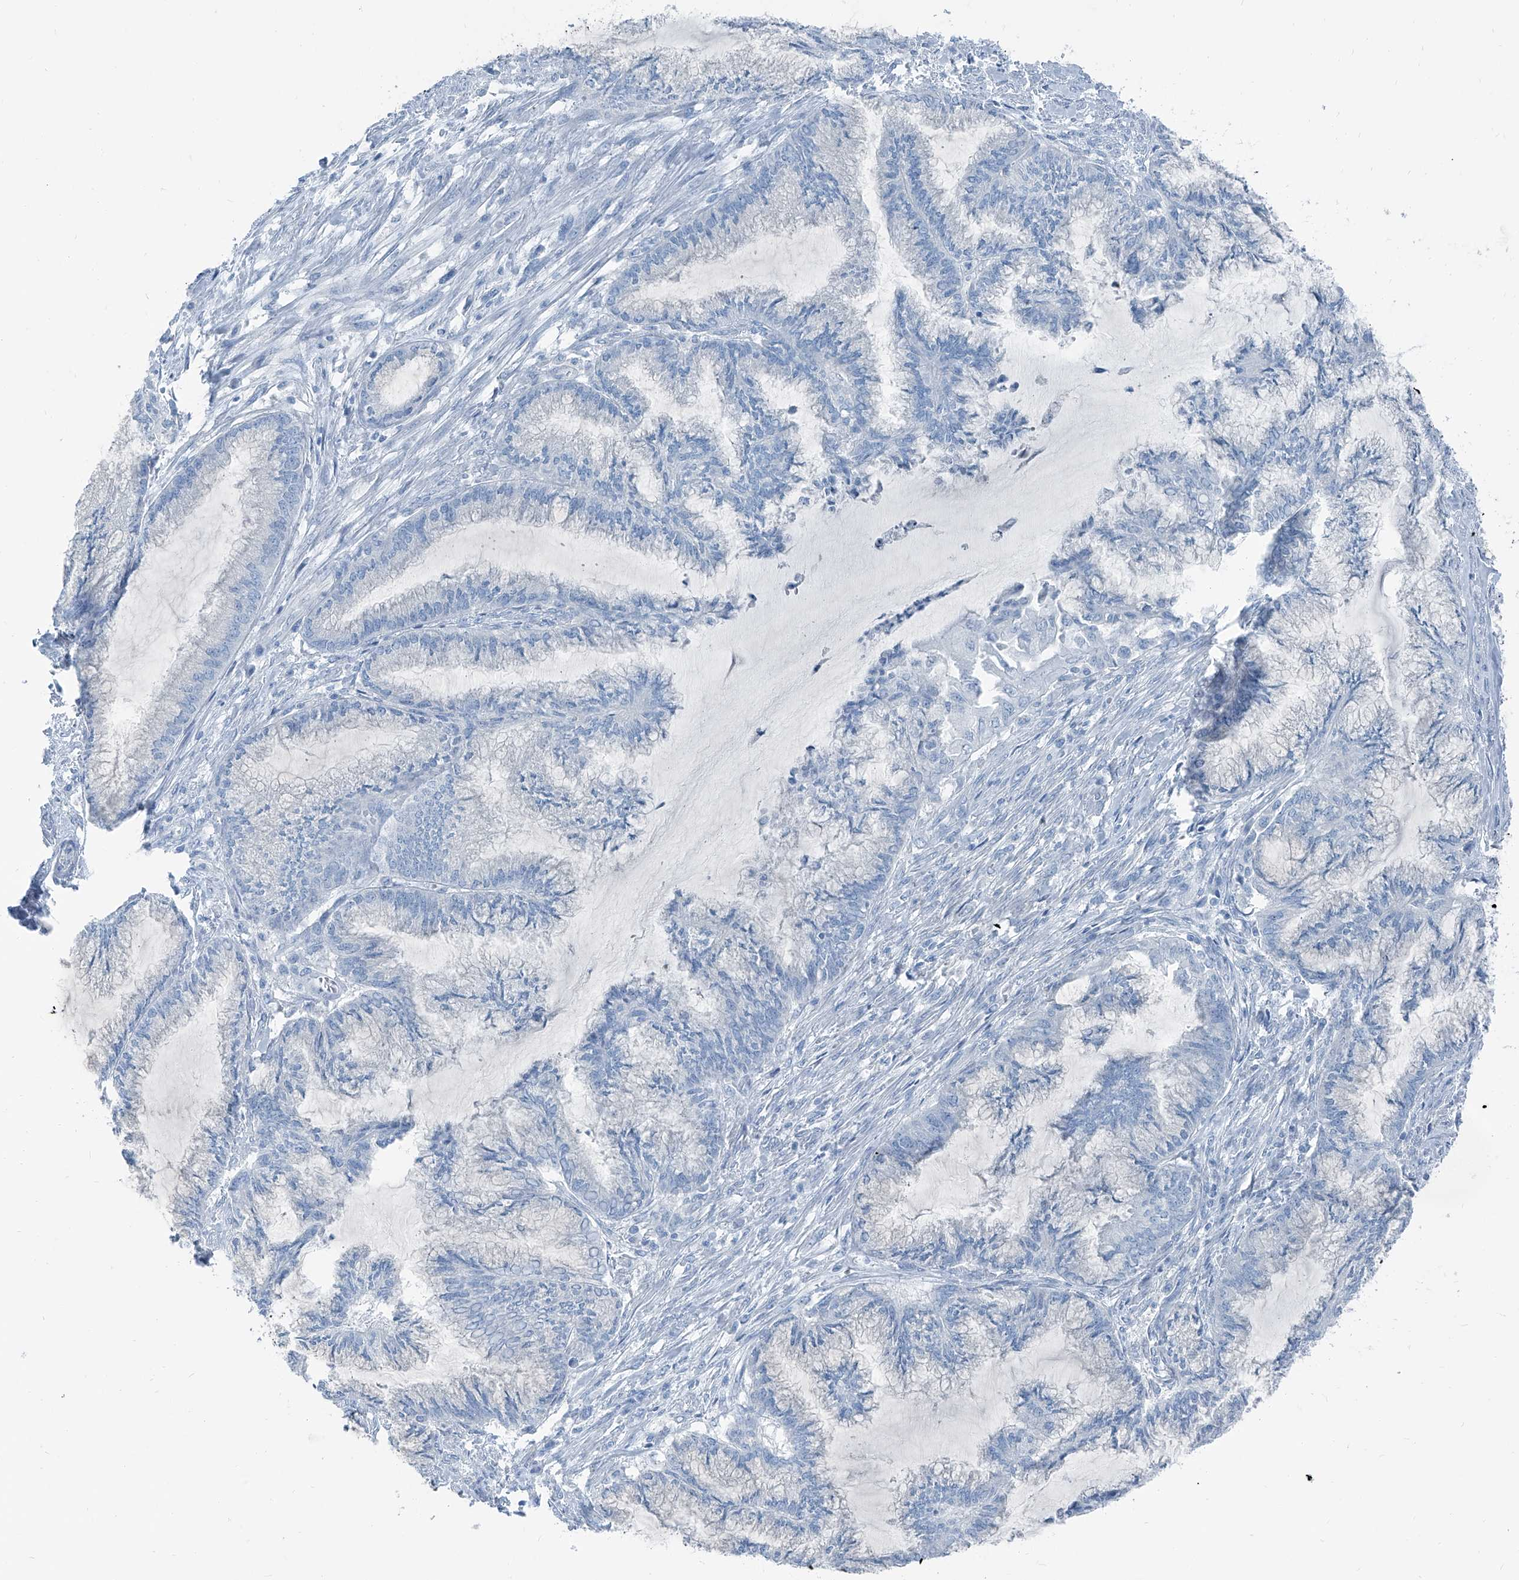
{"staining": {"intensity": "negative", "quantity": "none", "location": "none"}, "tissue": "endometrial cancer", "cell_type": "Tumor cells", "image_type": "cancer", "snomed": [{"axis": "morphology", "description": "Adenocarcinoma, NOS"}, {"axis": "topography", "description": "Endometrium"}], "caption": "Tumor cells are negative for protein expression in human endometrial cancer. (DAB IHC, high magnification).", "gene": "RGN", "patient": {"sex": "female", "age": 86}}